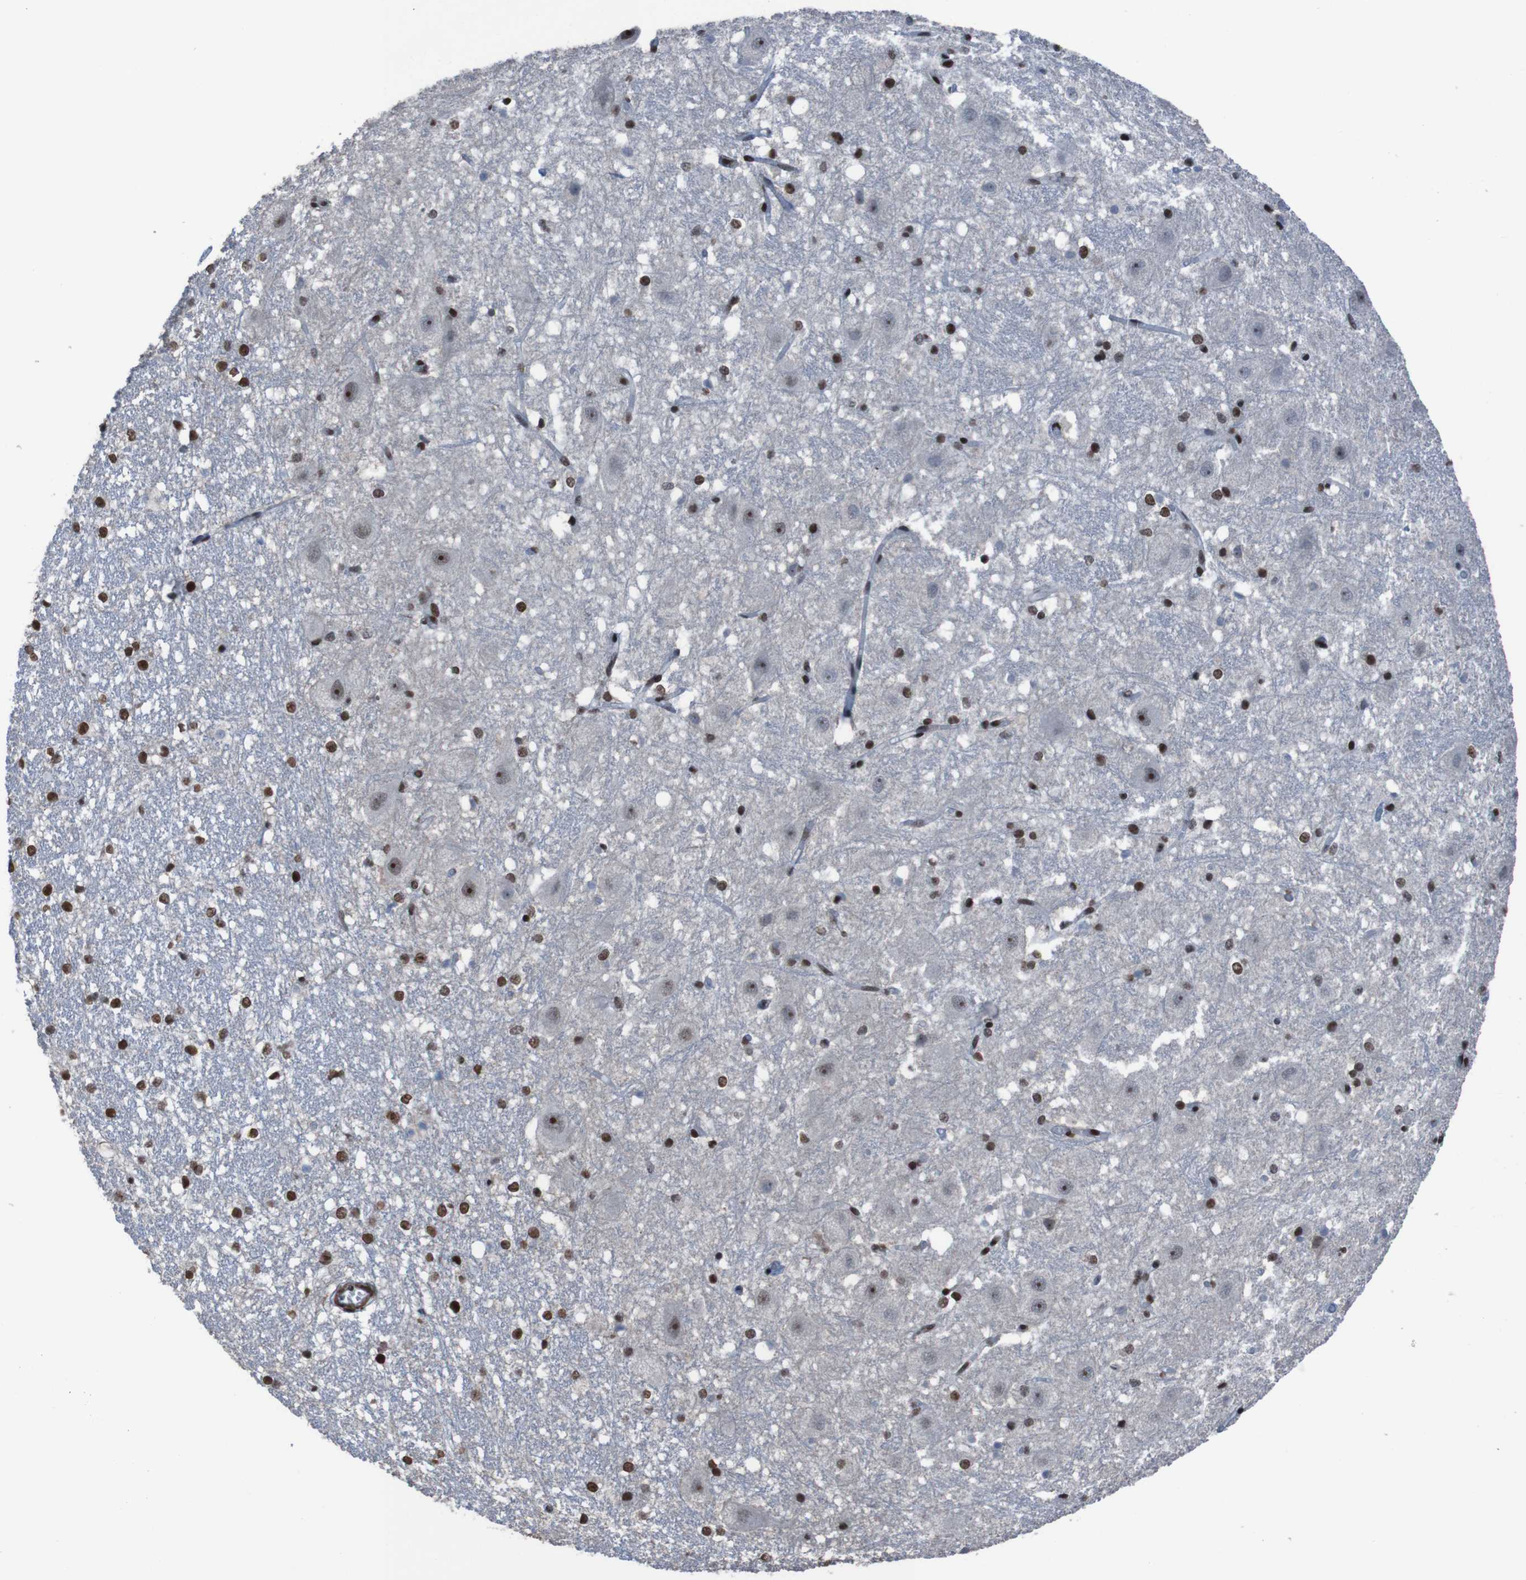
{"staining": {"intensity": "strong", "quantity": ">75%", "location": "nuclear"}, "tissue": "hippocampus", "cell_type": "Glial cells", "image_type": "normal", "snomed": [{"axis": "morphology", "description": "Normal tissue, NOS"}, {"axis": "topography", "description": "Hippocampus"}], "caption": "Protein expression by IHC reveals strong nuclear positivity in approximately >75% of glial cells in normal hippocampus.", "gene": "PHF2", "patient": {"sex": "female", "age": 19}}